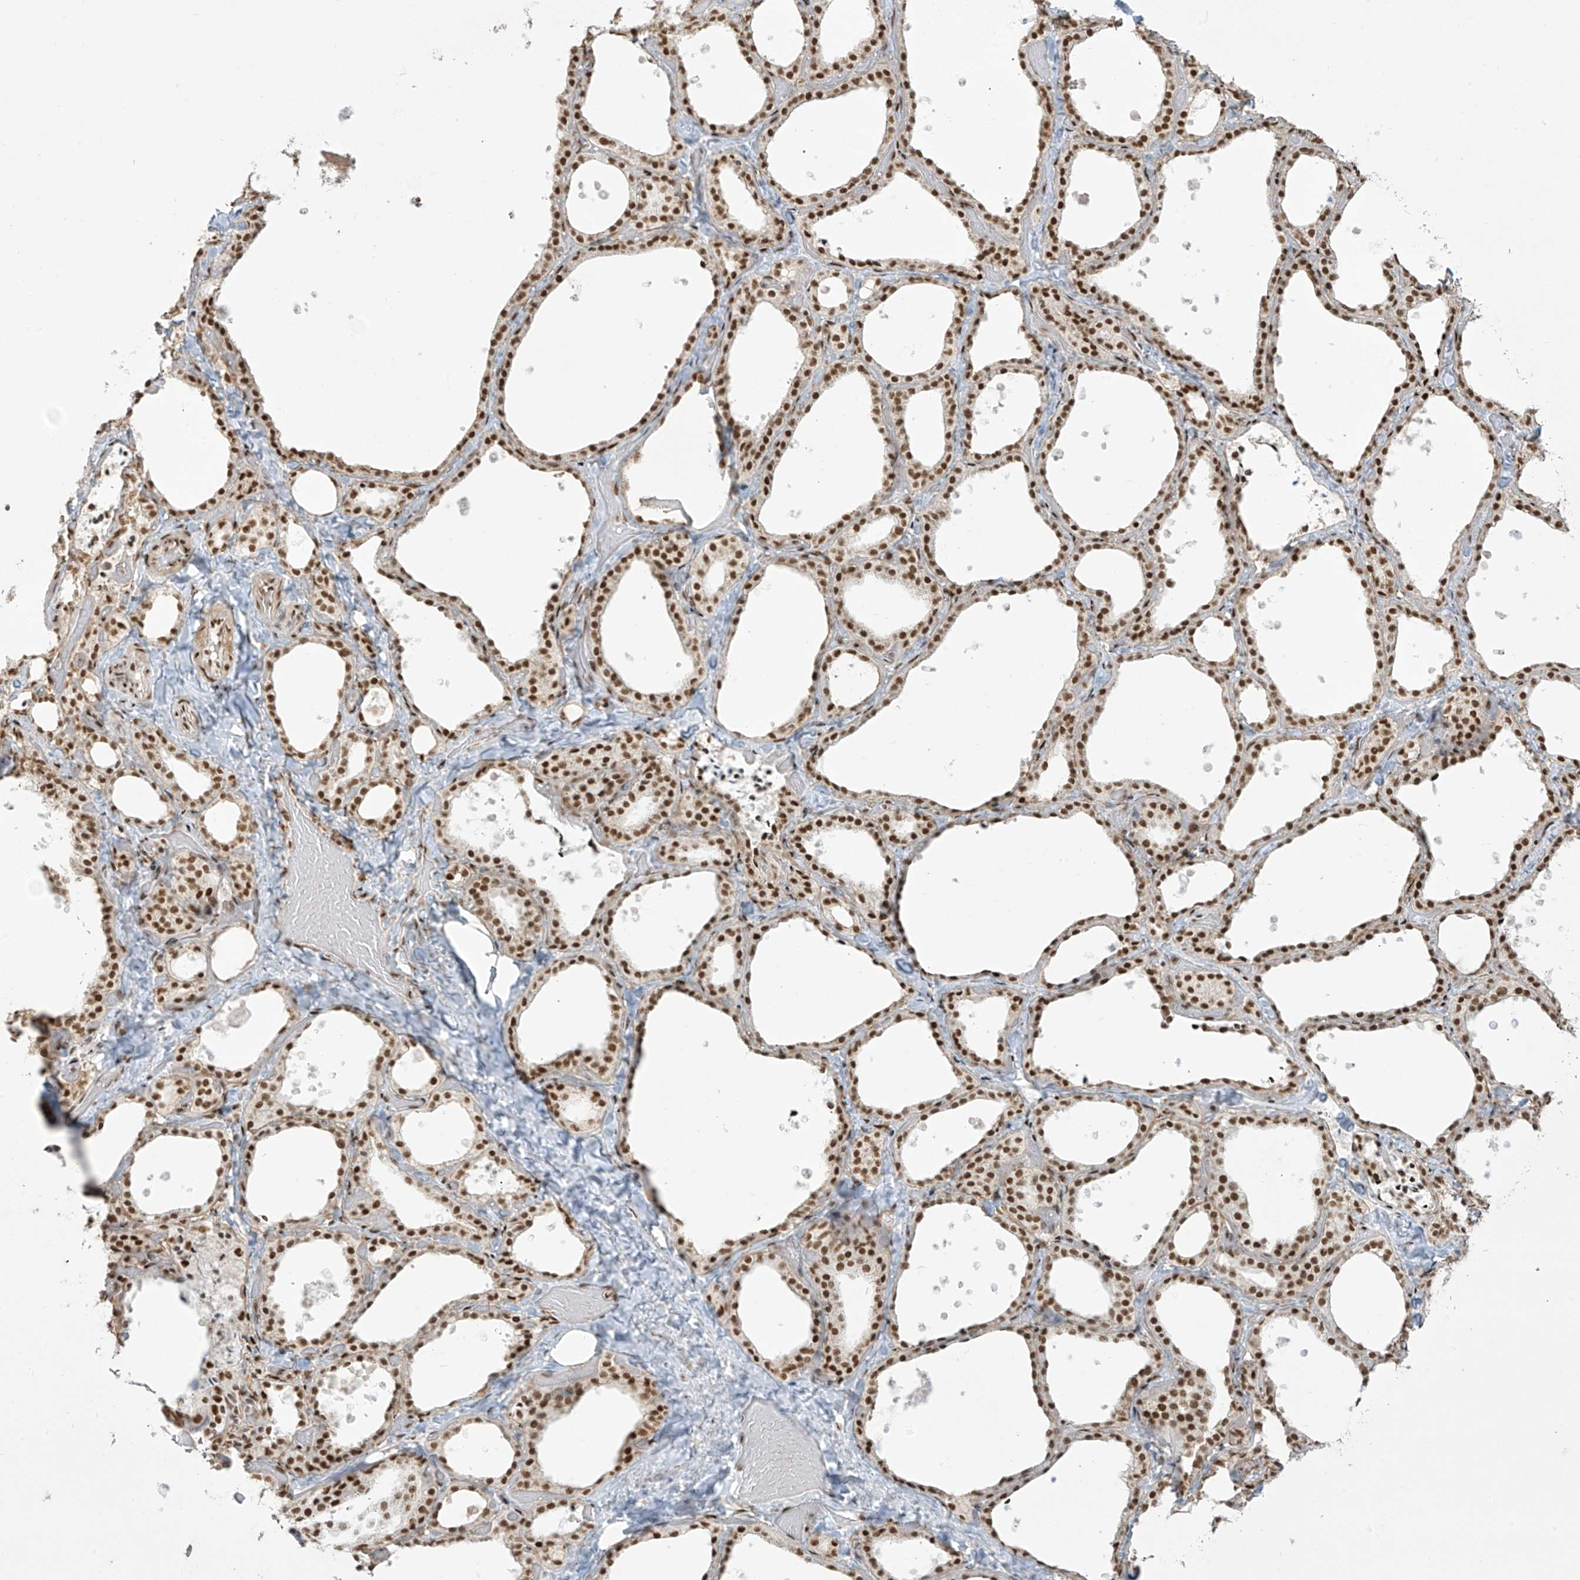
{"staining": {"intensity": "strong", "quantity": ">75%", "location": "nuclear"}, "tissue": "thyroid gland", "cell_type": "Glandular cells", "image_type": "normal", "snomed": [{"axis": "morphology", "description": "Normal tissue, NOS"}, {"axis": "topography", "description": "Thyroid gland"}], "caption": "Protein expression analysis of unremarkable thyroid gland demonstrates strong nuclear positivity in approximately >75% of glandular cells. Immunohistochemistry (ihc) stains the protein in brown and the nuclei are stained blue.", "gene": "MS4A6A", "patient": {"sex": "female", "age": 44}}